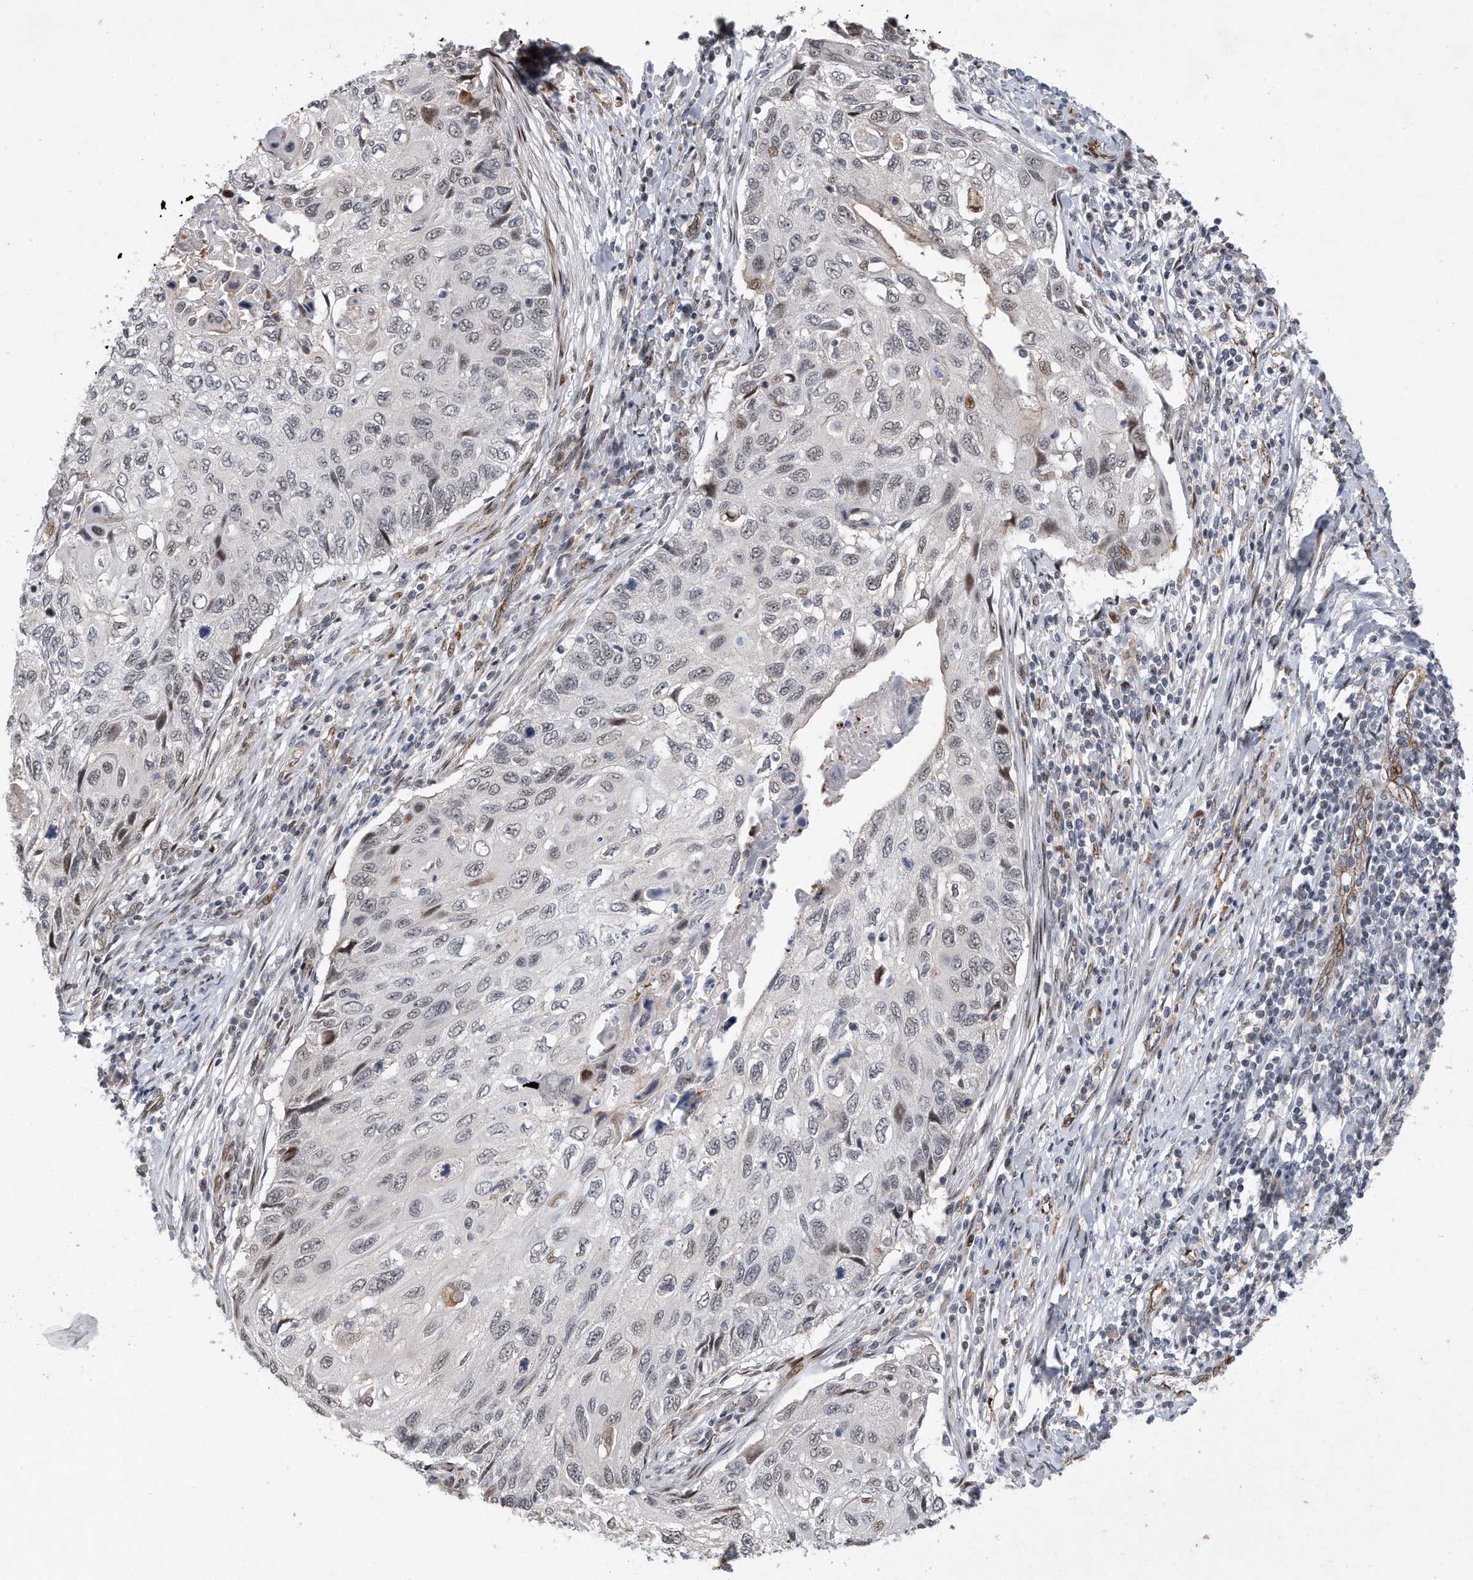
{"staining": {"intensity": "negative", "quantity": "none", "location": "none"}, "tissue": "cervical cancer", "cell_type": "Tumor cells", "image_type": "cancer", "snomed": [{"axis": "morphology", "description": "Squamous cell carcinoma, NOS"}, {"axis": "topography", "description": "Cervix"}], "caption": "IHC of cervical cancer displays no expression in tumor cells.", "gene": "PGBD2", "patient": {"sex": "female", "age": 70}}